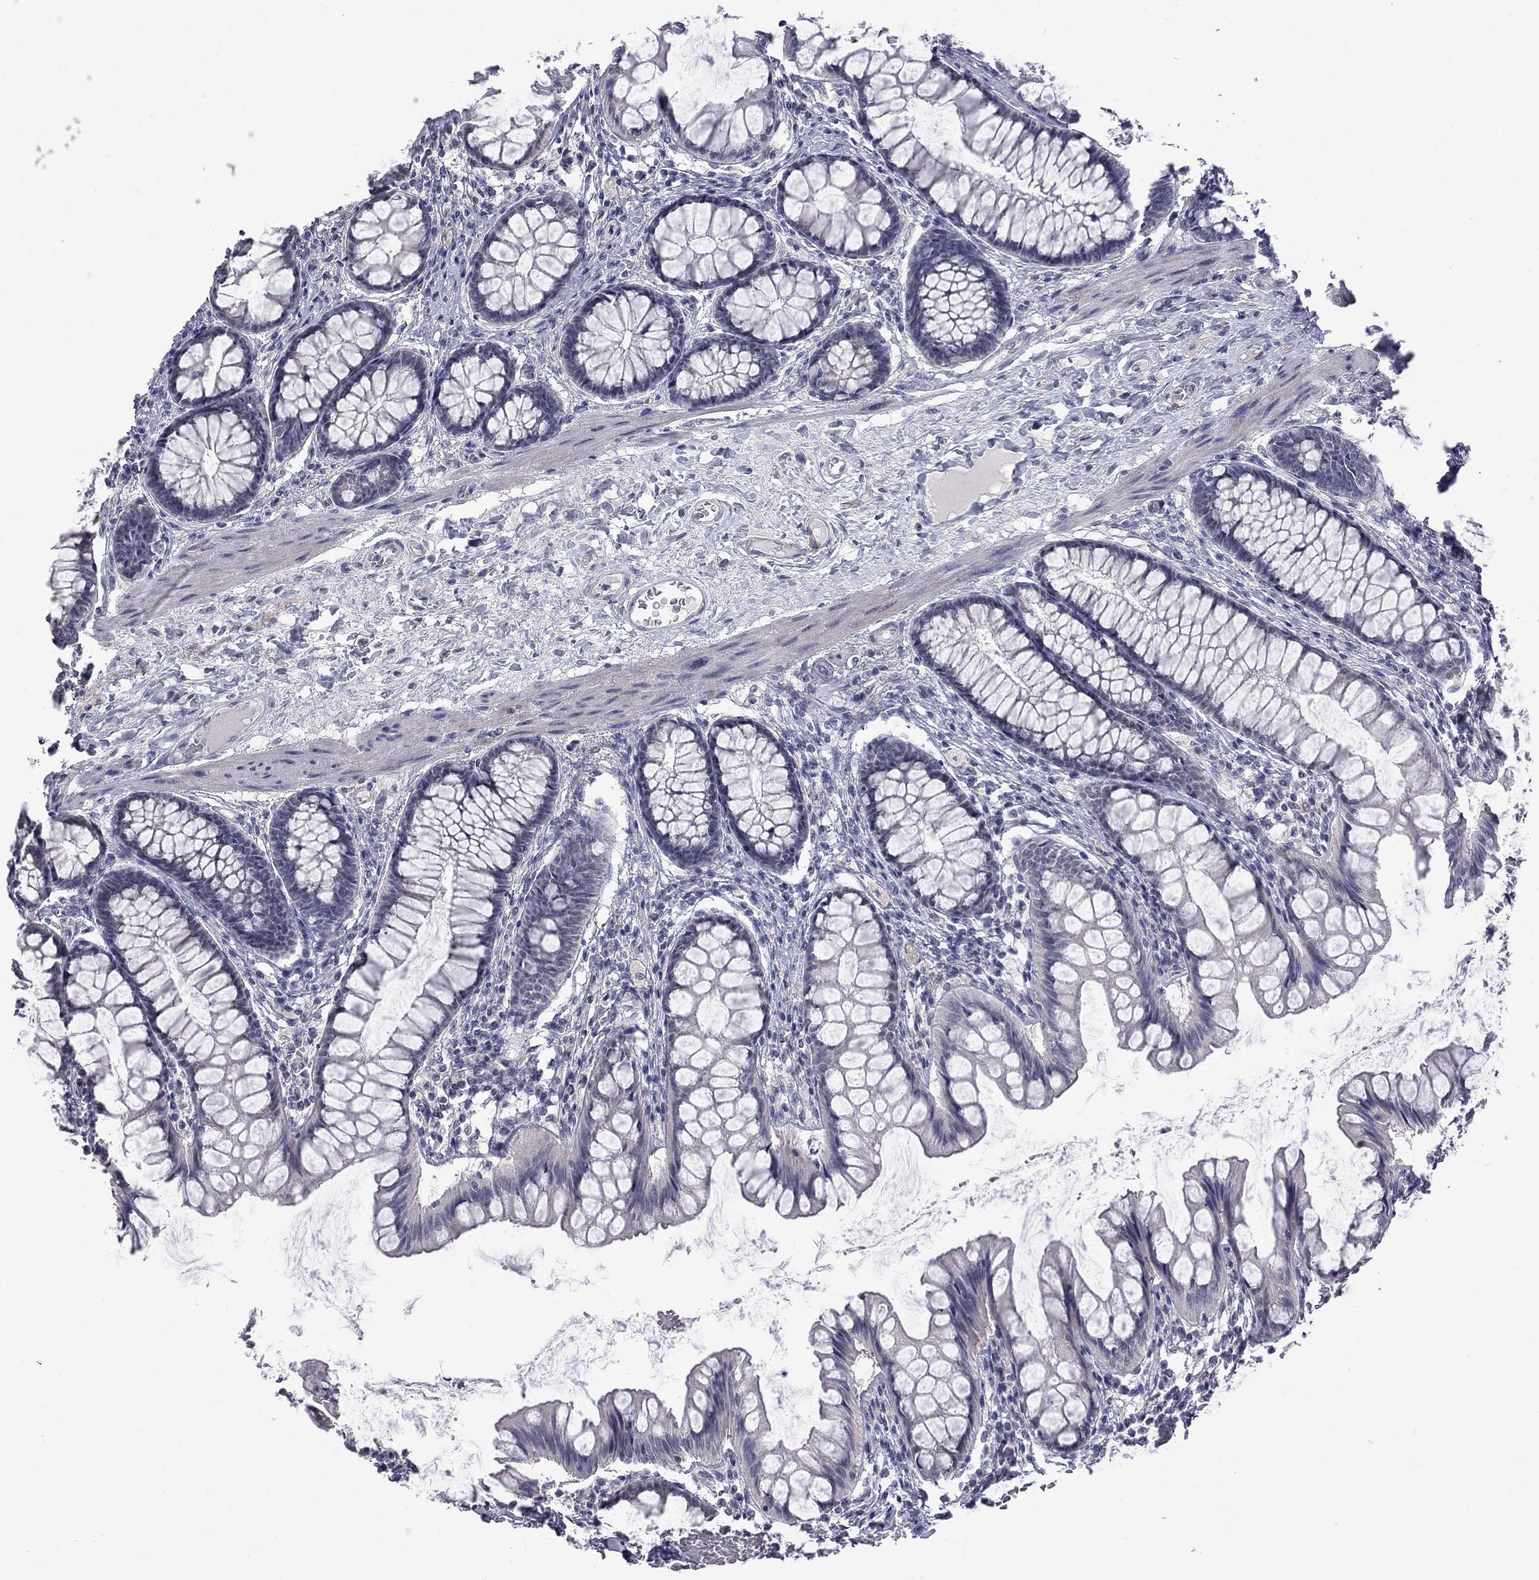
{"staining": {"intensity": "negative", "quantity": "none", "location": "none"}, "tissue": "colon", "cell_type": "Endothelial cells", "image_type": "normal", "snomed": [{"axis": "morphology", "description": "Normal tissue, NOS"}, {"axis": "topography", "description": "Colon"}], "caption": "Endothelial cells are negative for brown protein staining in benign colon. Brightfield microscopy of immunohistochemistry stained with DAB (3,3'-diaminobenzidine) (brown) and hematoxylin (blue), captured at high magnification.", "gene": "GSG1L", "patient": {"sex": "female", "age": 65}}